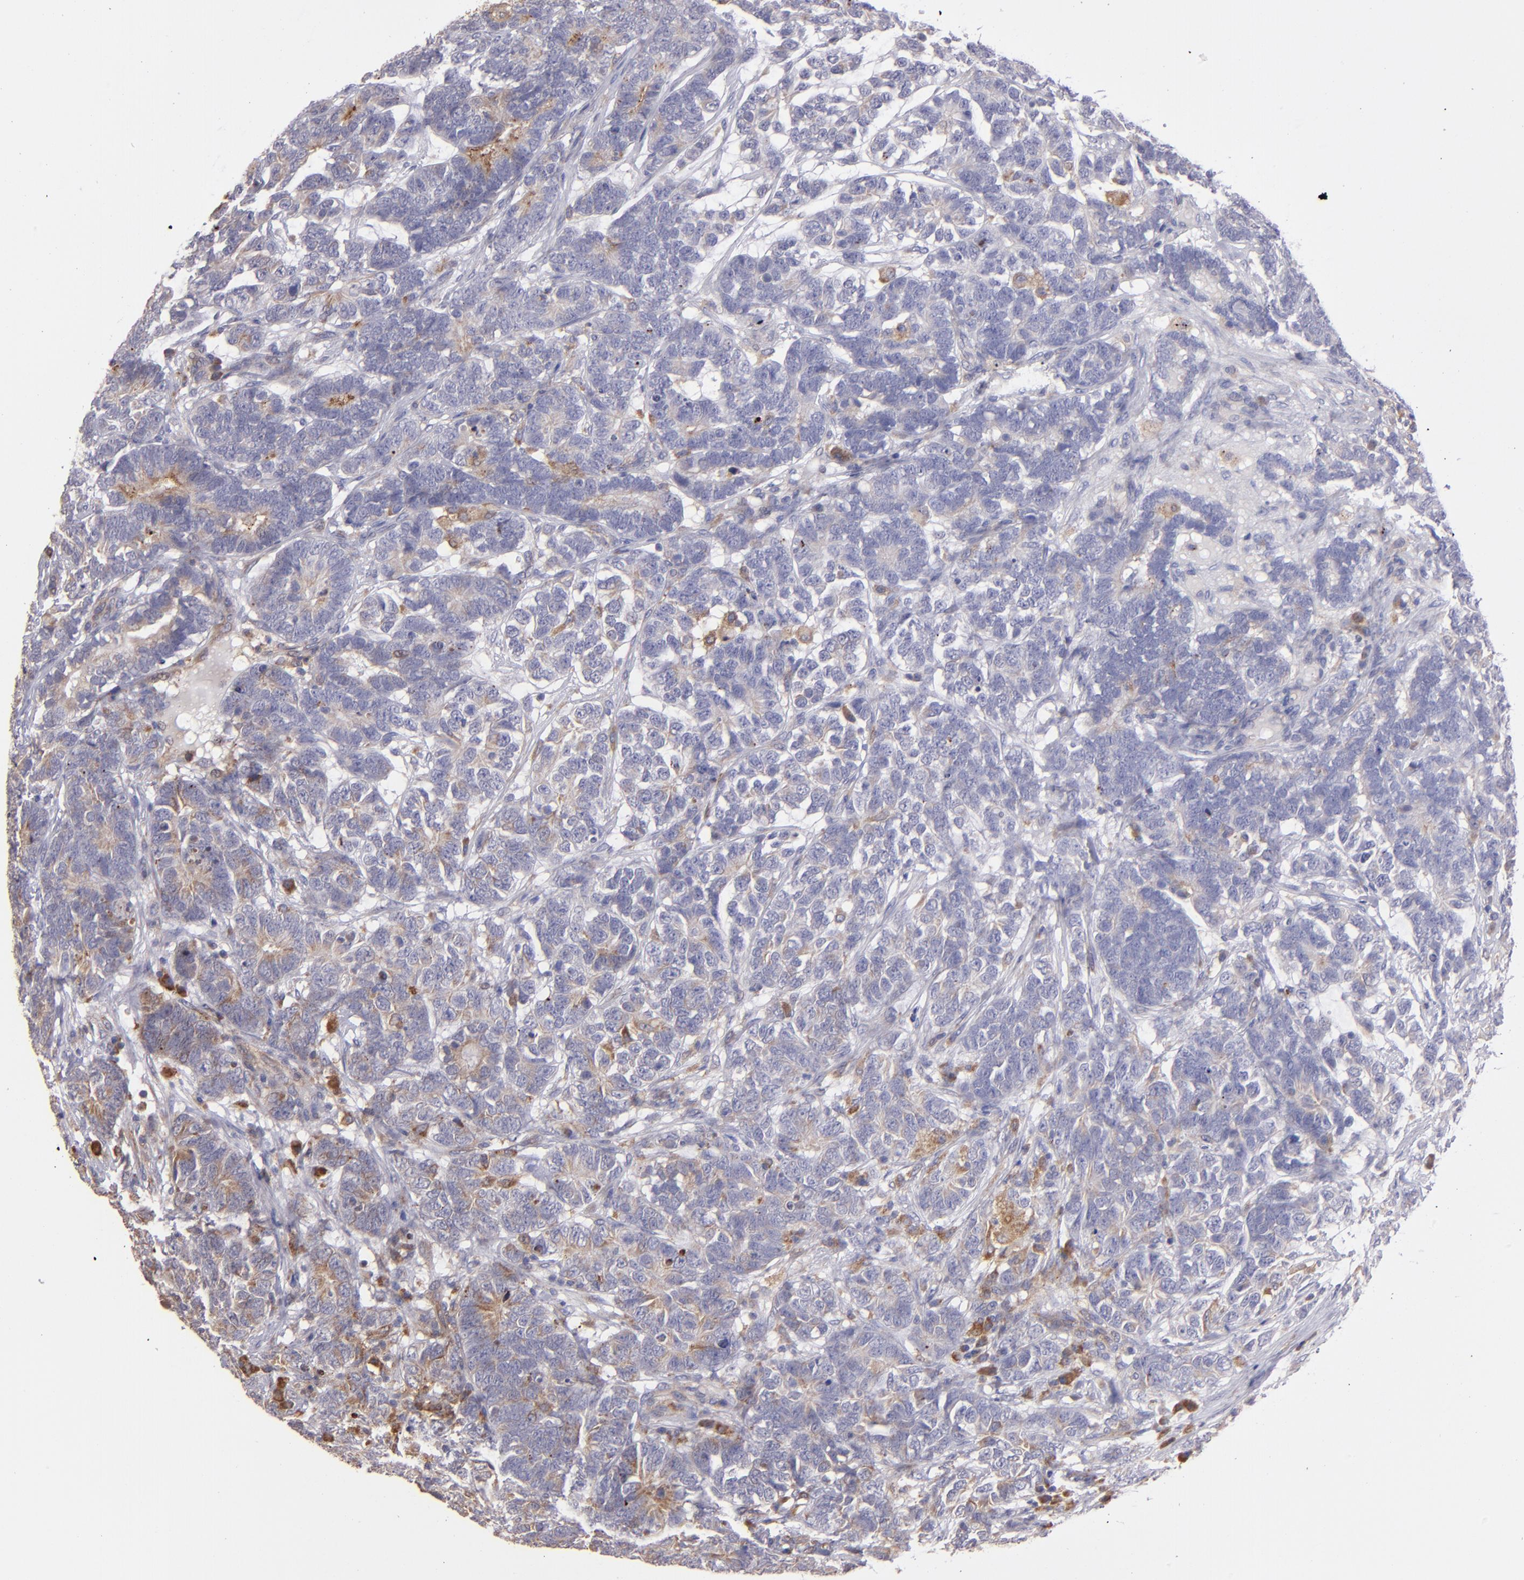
{"staining": {"intensity": "weak", "quantity": "<25%", "location": "cytoplasmic/membranous"}, "tissue": "testis cancer", "cell_type": "Tumor cells", "image_type": "cancer", "snomed": [{"axis": "morphology", "description": "Carcinoma, Embryonal, NOS"}, {"axis": "topography", "description": "Testis"}], "caption": "Immunohistochemistry micrograph of neoplastic tissue: testis cancer (embryonal carcinoma) stained with DAB displays no significant protein positivity in tumor cells. (DAB (3,3'-diaminobenzidine) immunohistochemistry visualized using brightfield microscopy, high magnification).", "gene": "IFIH1", "patient": {"sex": "male", "age": 26}}